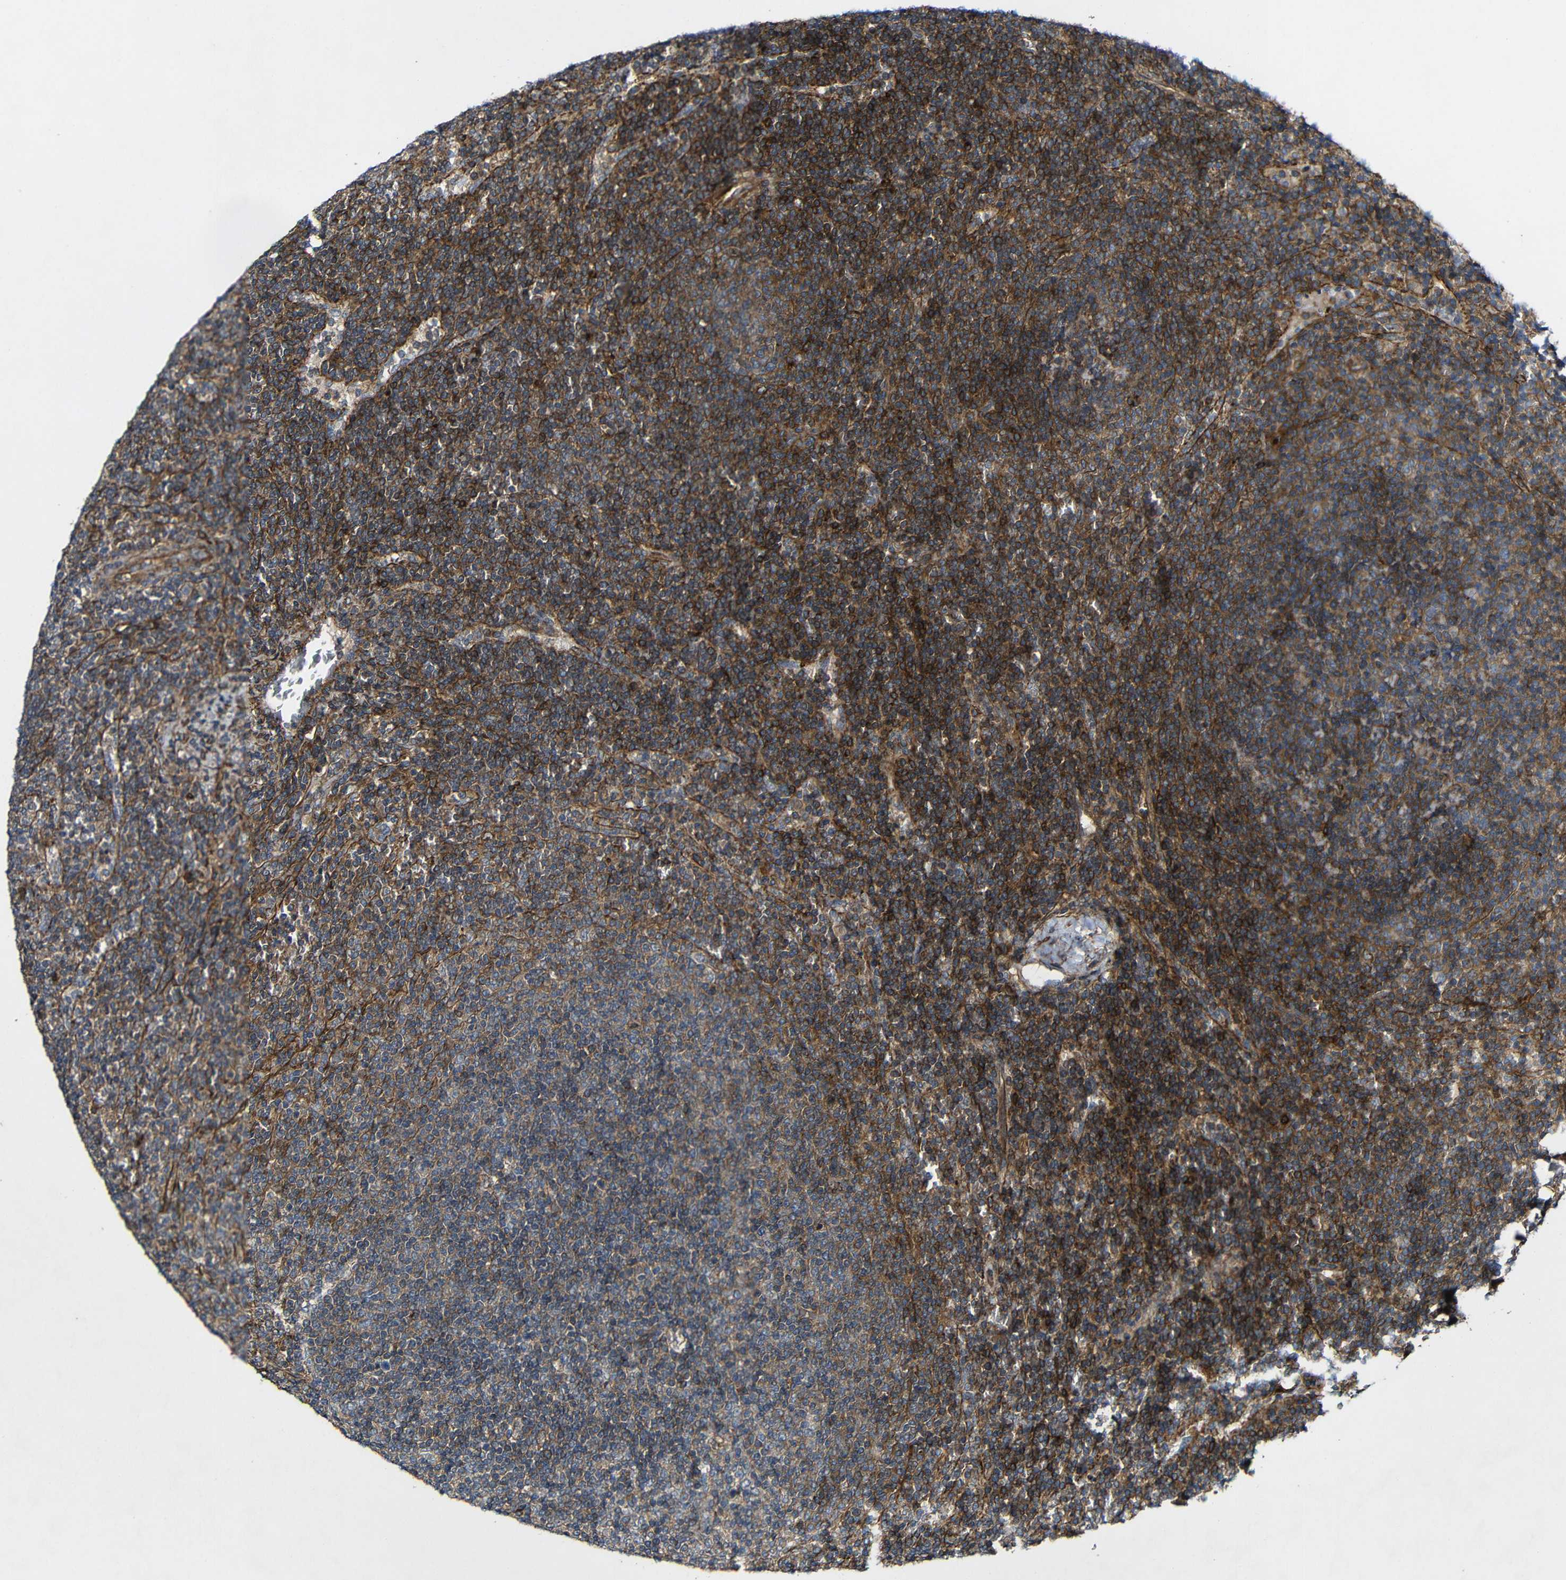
{"staining": {"intensity": "strong", "quantity": "<25%", "location": "cytoplasmic/membranous"}, "tissue": "lymphoma", "cell_type": "Tumor cells", "image_type": "cancer", "snomed": [{"axis": "morphology", "description": "Malignant lymphoma, non-Hodgkin's type, Low grade"}, {"axis": "topography", "description": "Spleen"}], "caption": "Approximately <25% of tumor cells in human malignant lymphoma, non-Hodgkin's type (low-grade) demonstrate strong cytoplasmic/membranous protein staining as visualized by brown immunohistochemical staining.", "gene": "GSDME", "patient": {"sex": "female", "age": 50}}